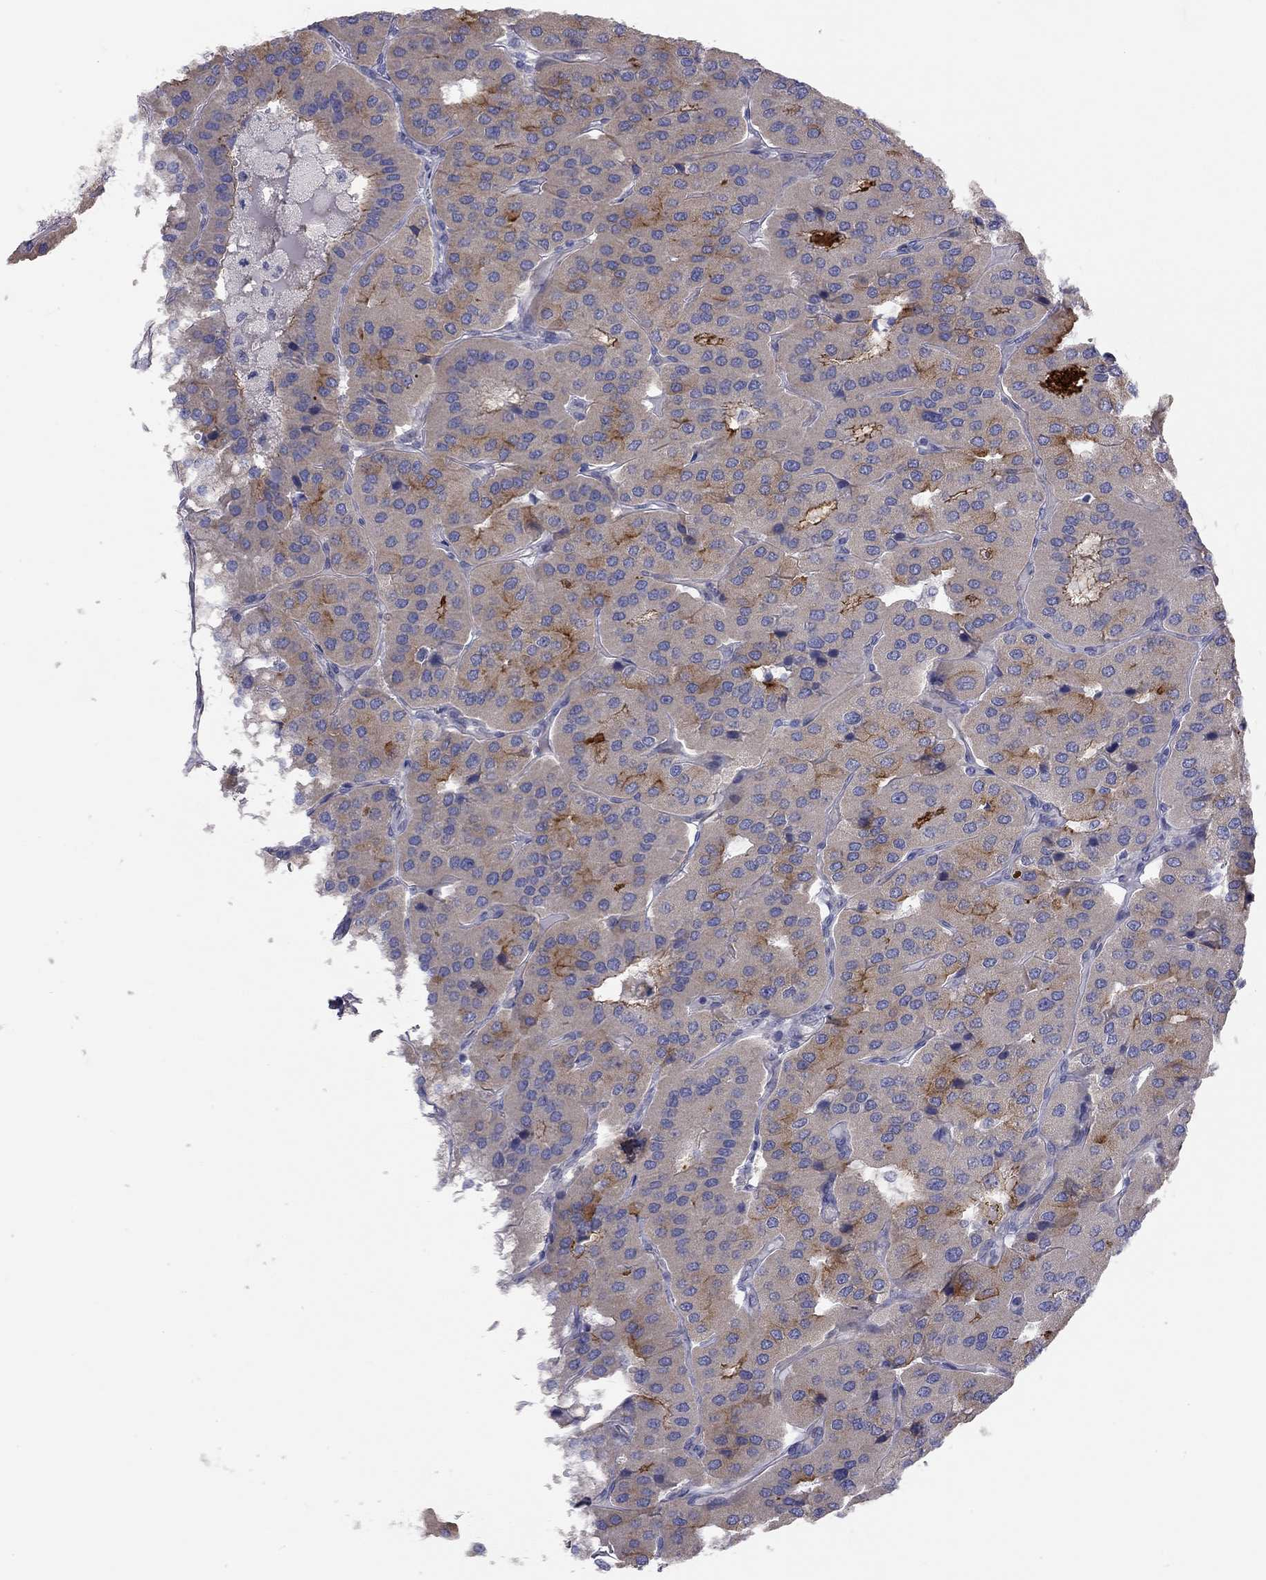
{"staining": {"intensity": "strong", "quantity": "<25%", "location": "cytoplasmic/membranous"}, "tissue": "parathyroid gland", "cell_type": "Glandular cells", "image_type": "normal", "snomed": [{"axis": "morphology", "description": "Normal tissue, NOS"}, {"axis": "morphology", "description": "Adenoma, NOS"}, {"axis": "topography", "description": "Parathyroid gland"}], "caption": "IHC staining of benign parathyroid gland, which reveals medium levels of strong cytoplasmic/membranous expression in approximately <25% of glandular cells indicating strong cytoplasmic/membranous protein expression. The staining was performed using DAB (brown) for protein detection and nuclei were counterstained in hematoxylin (blue).", "gene": "GPRC5B", "patient": {"sex": "female", "age": 86}}